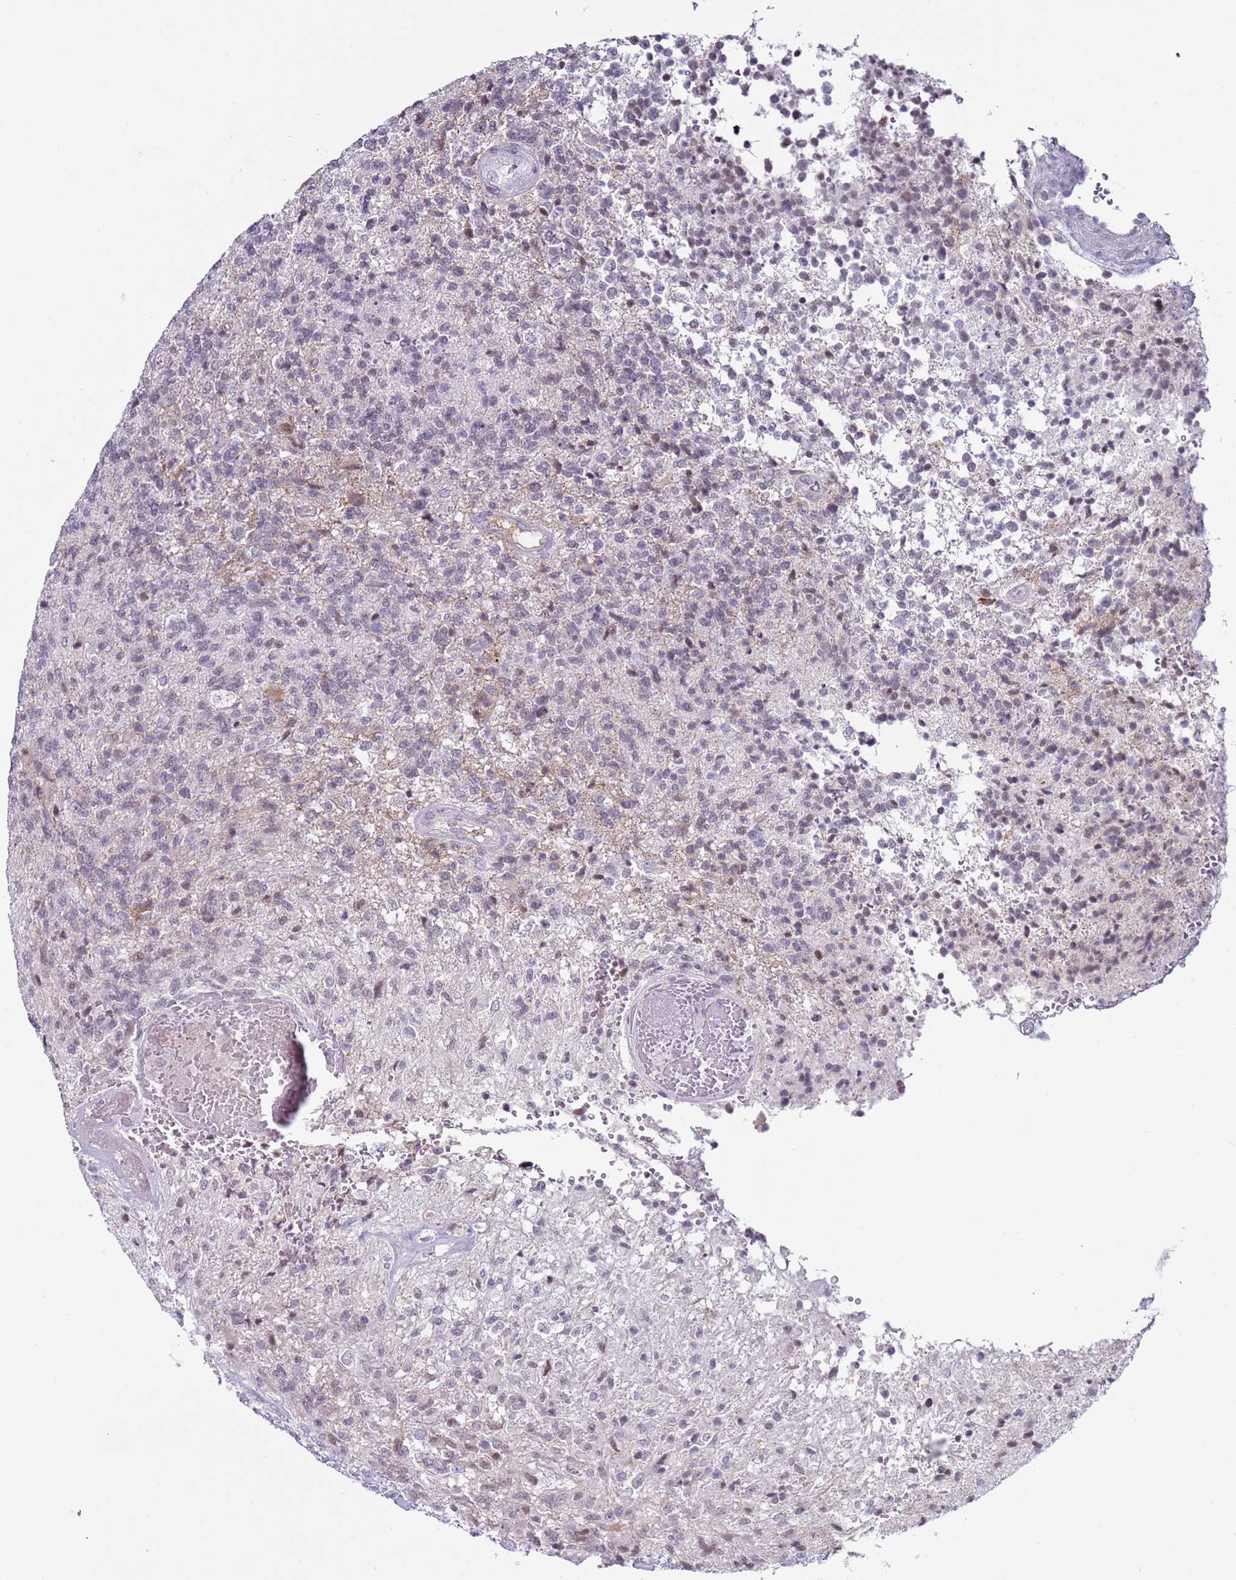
{"staining": {"intensity": "negative", "quantity": "none", "location": "none"}, "tissue": "glioma", "cell_type": "Tumor cells", "image_type": "cancer", "snomed": [{"axis": "morphology", "description": "Glioma, malignant, High grade"}, {"axis": "topography", "description": "Brain"}], "caption": "Immunohistochemical staining of human glioma reveals no significant expression in tumor cells.", "gene": "NPAP1", "patient": {"sex": "male", "age": 56}}